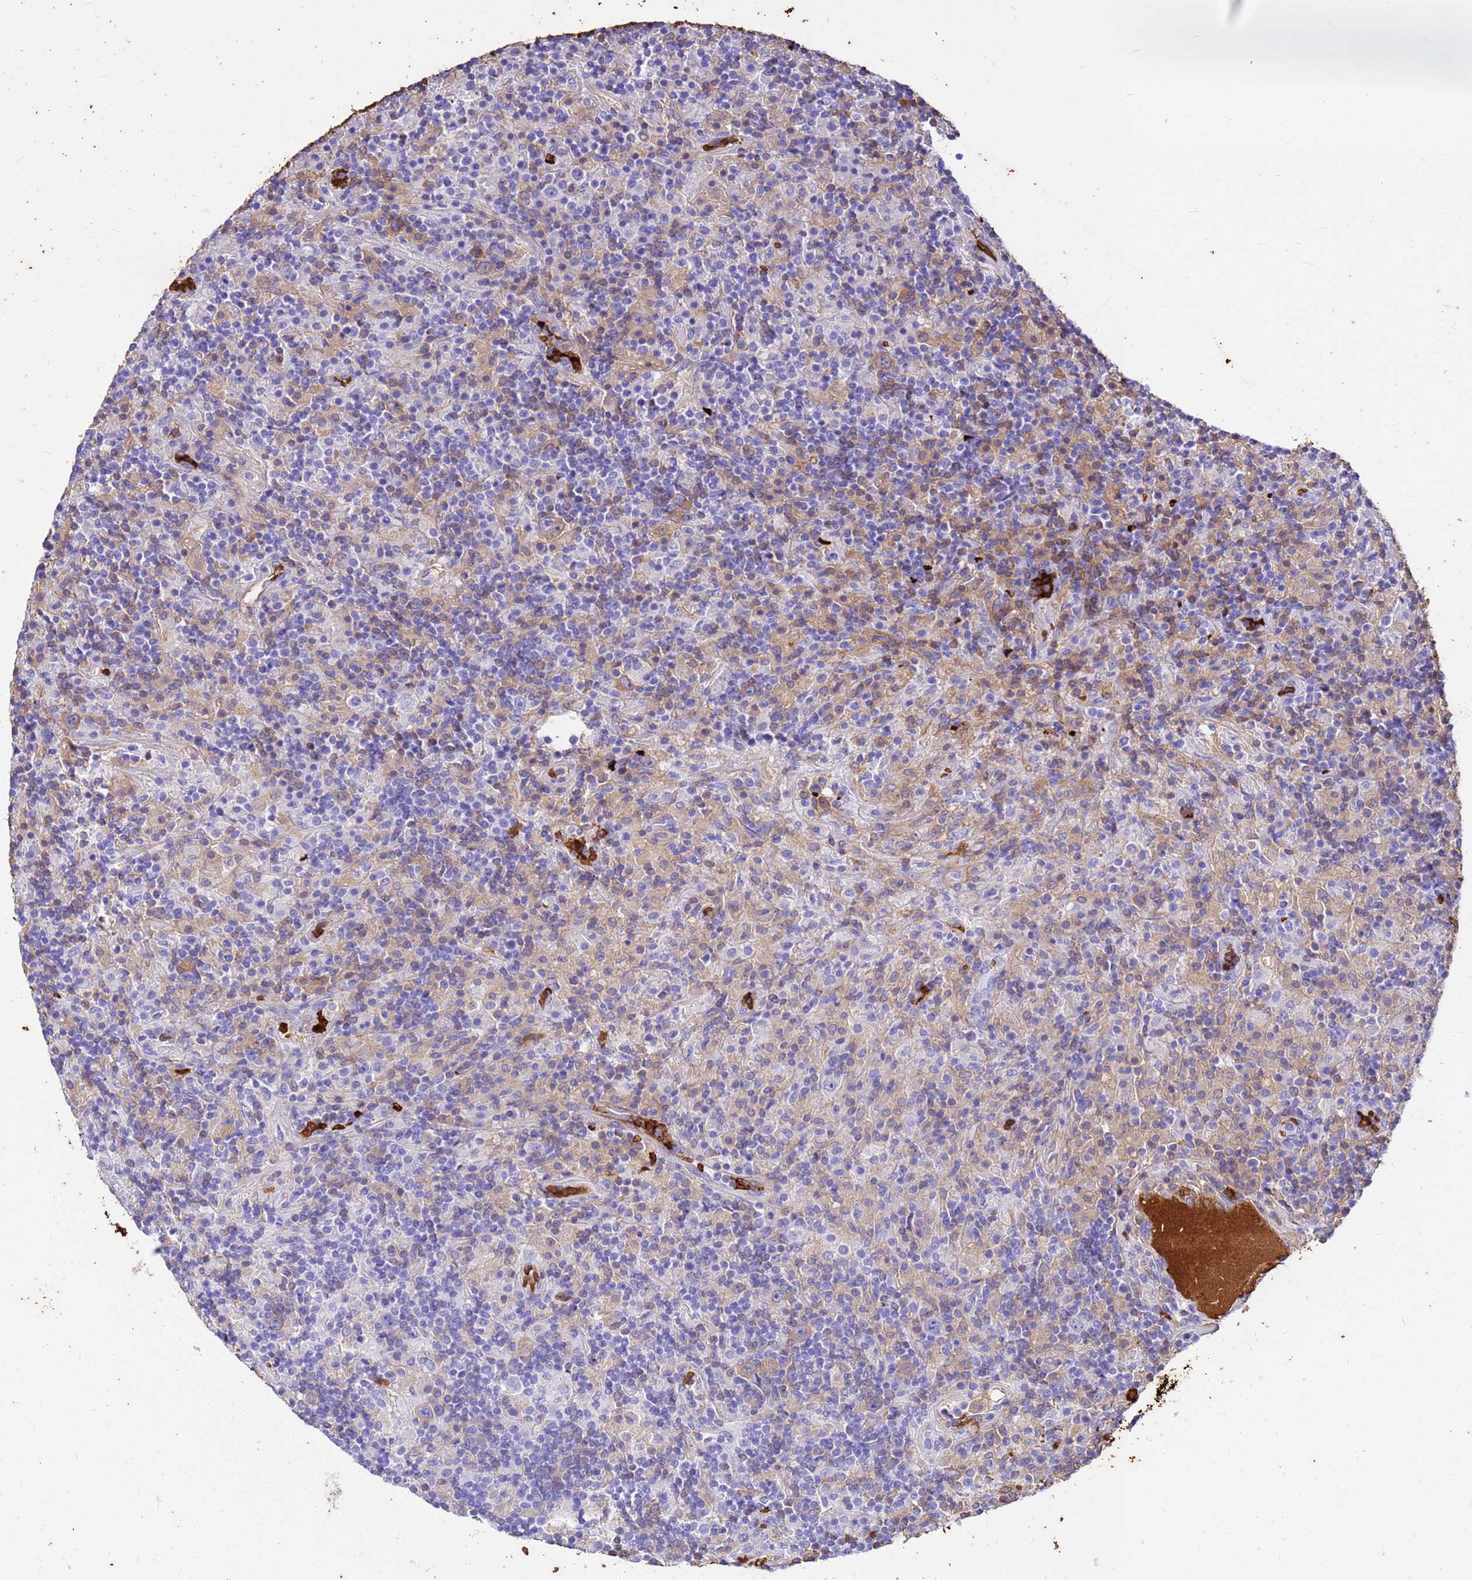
{"staining": {"intensity": "weak", "quantity": "25%-75%", "location": "cytoplasmic/membranous"}, "tissue": "lymphoma", "cell_type": "Tumor cells", "image_type": "cancer", "snomed": [{"axis": "morphology", "description": "Hodgkin's disease, NOS"}, {"axis": "topography", "description": "Lymph node"}], "caption": "Lymphoma was stained to show a protein in brown. There is low levels of weak cytoplasmic/membranous positivity in approximately 25%-75% of tumor cells.", "gene": "HBA2", "patient": {"sex": "male", "age": 70}}